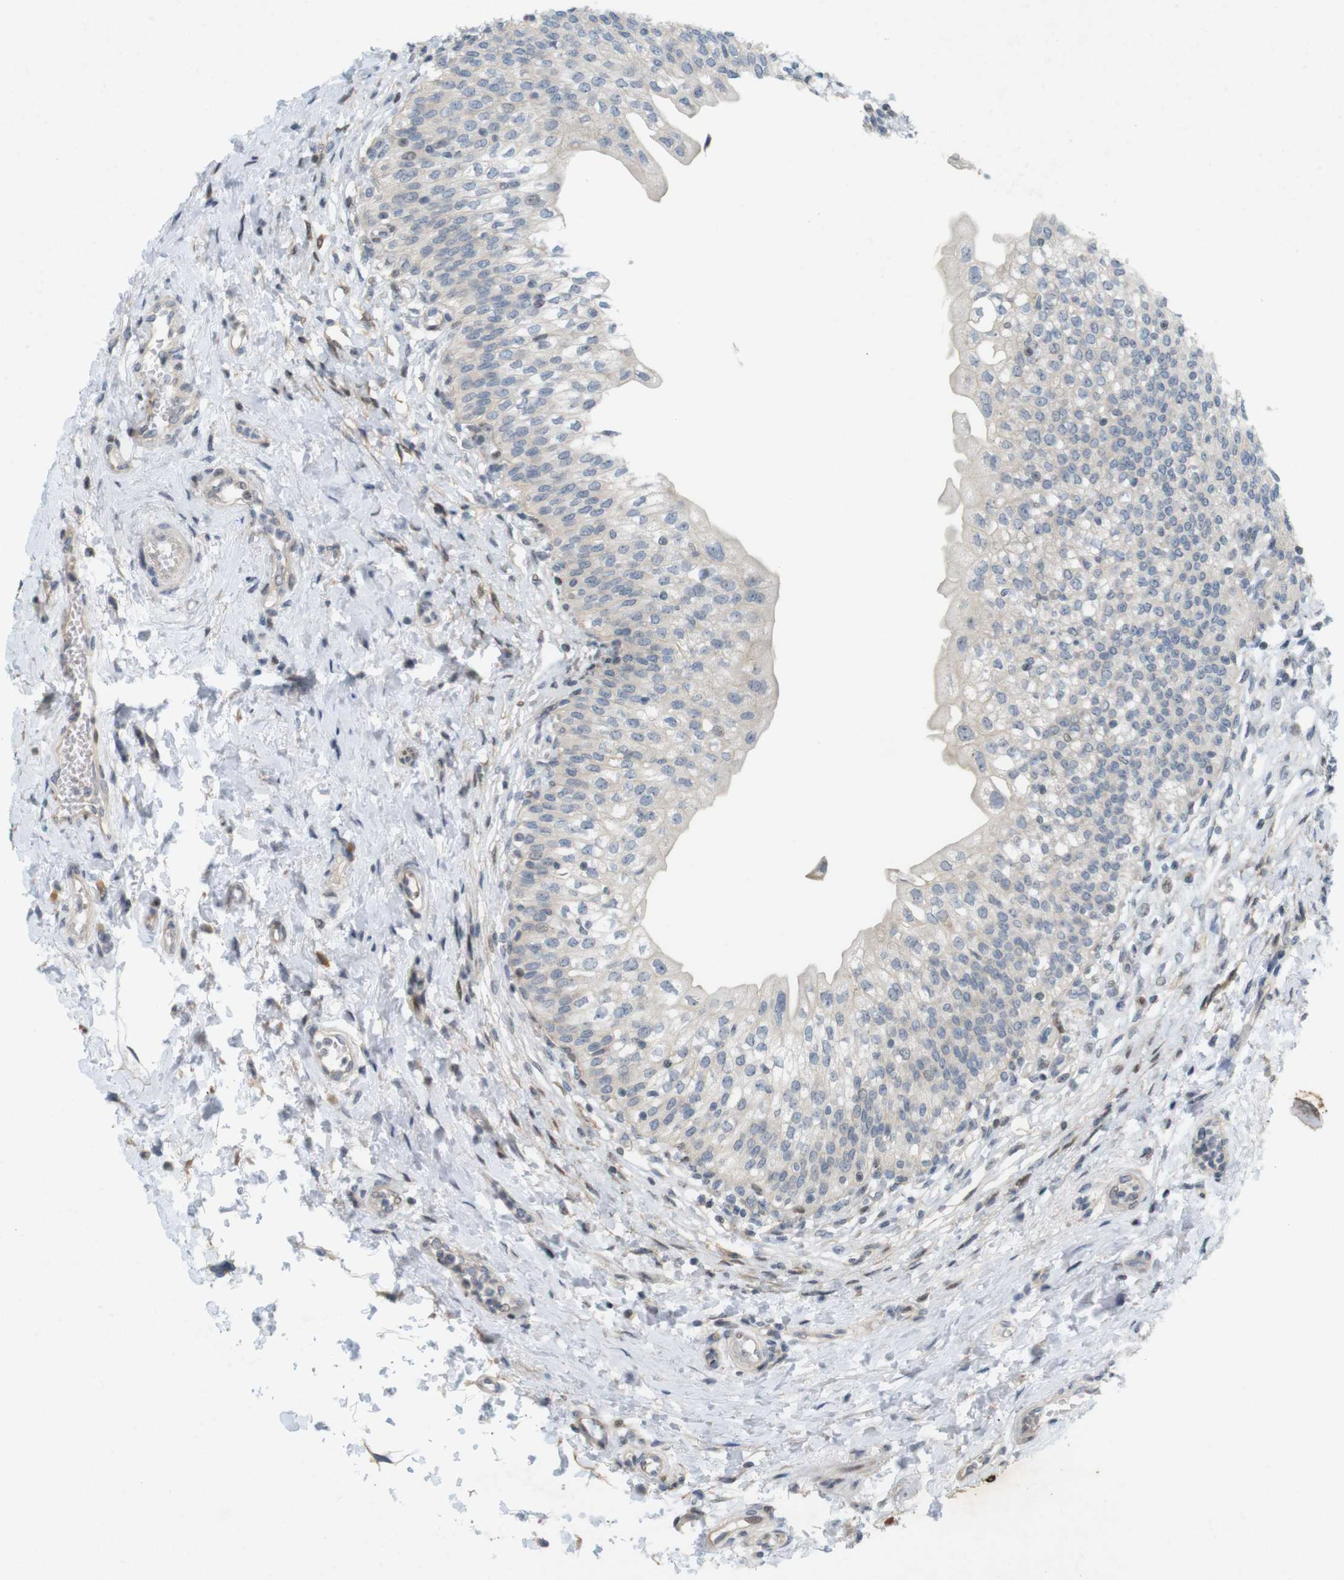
{"staining": {"intensity": "moderate", "quantity": "<25%", "location": "cytoplasmic/membranous"}, "tissue": "urinary bladder", "cell_type": "Urothelial cells", "image_type": "normal", "snomed": [{"axis": "morphology", "description": "Normal tissue, NOS"}, {"axis": "topography", "description": "Urinary bladder"}], "caption": "The photomicrograph displays immunohistochemical staining of normal urinary bladder. There is moderate cytoplasmic/membranous staining is present in about <25% of urothelial cells.", "gene": "PPP1R14A", "patient": {"sex": "male", "age": 55}}